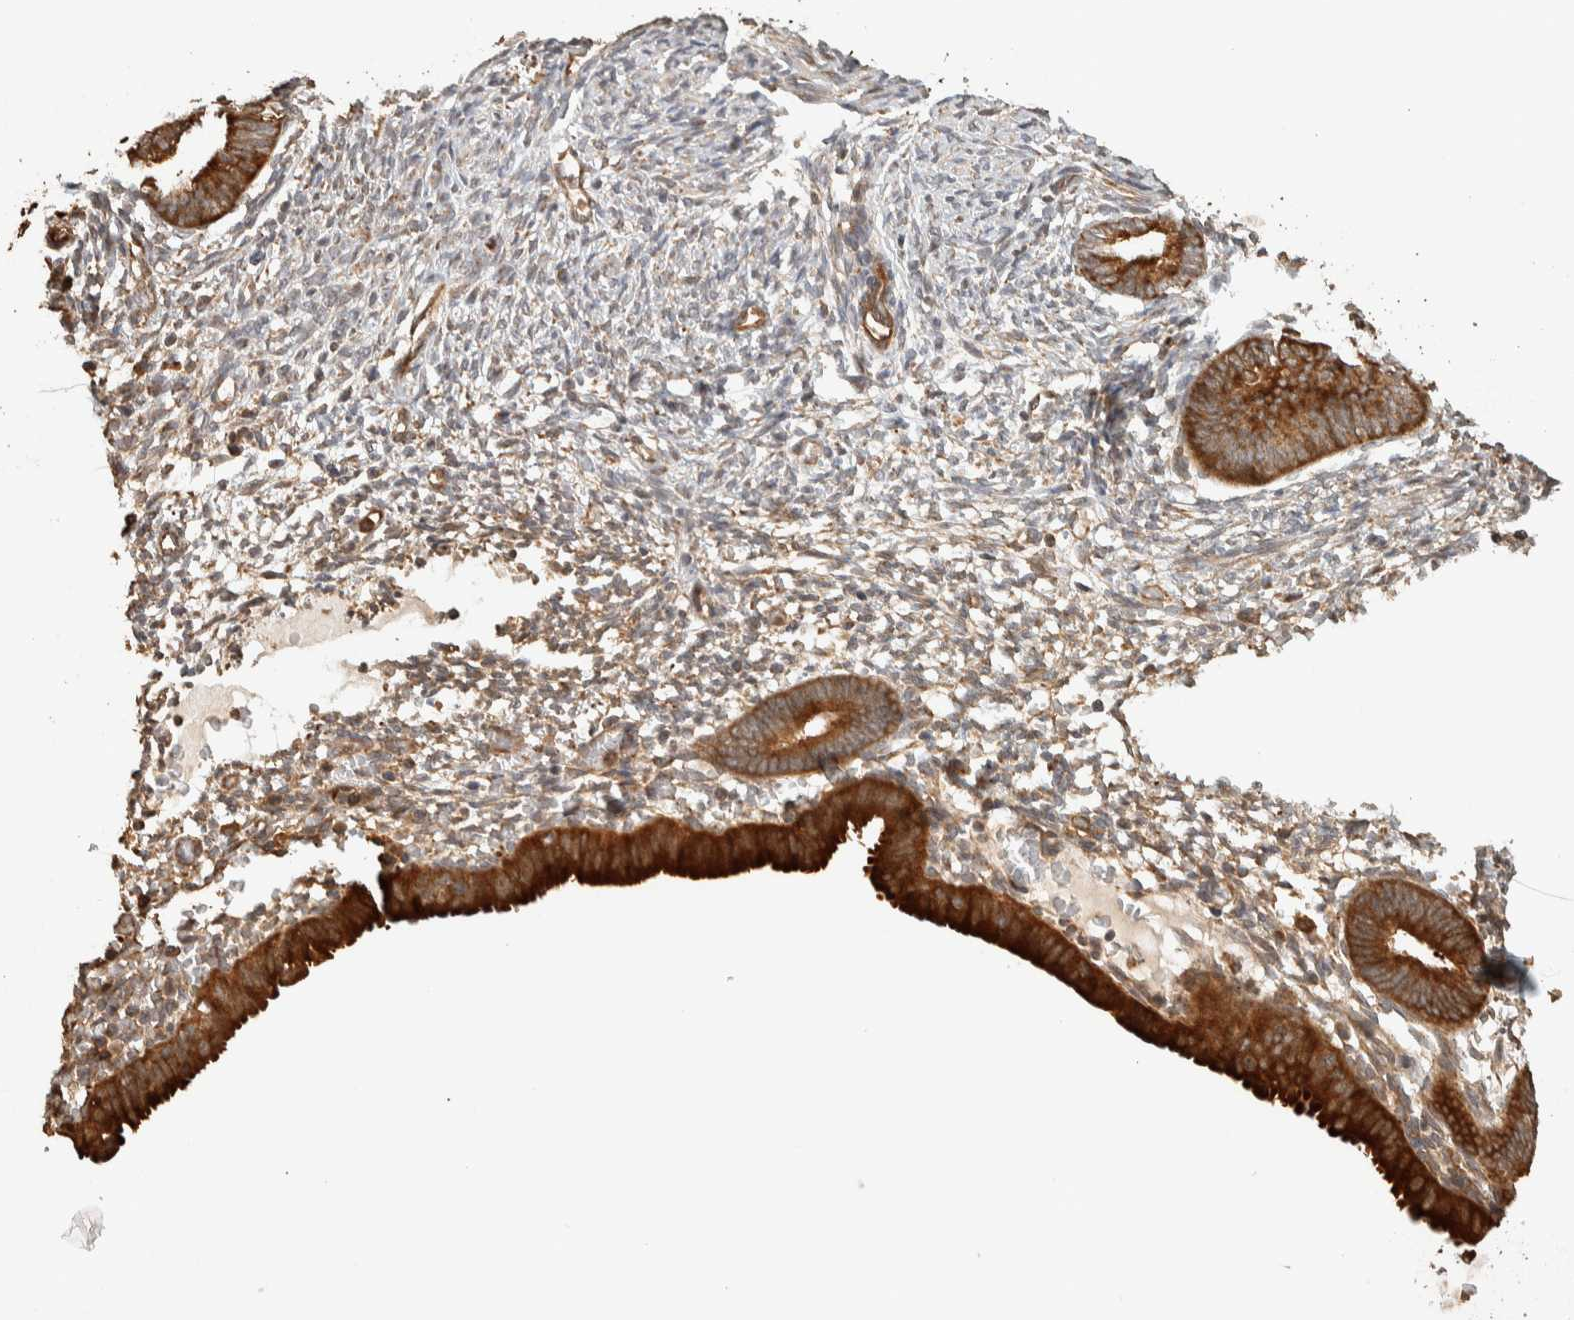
{"staining": {"intensity": "moderate", "quantity": "<25%", "location": "cytoplasmic/membranous"}, "tissue": "endometrium", "cell_type": "Cells in endometrial stroma", "image_type": "normal", "snomed": [{"axis": "morphology", "description": "Normal tissue, NOS"}, {"axis": "morphology", "description": "Atrophy, NOS"}, {"axis": "topography", "description": "Uterus"}, {"axis": "topography", "description": "Endometrium"}], "caption": "Immunohistochemical staining of normal human endometrium exhibits <25% levels of moderate cytoplasmic/membranous protein positivity in about <25% of cells in endometrial stroma. (DAB (3,3'-diaminobenzidine) = brown stain, brightfield microscopy at high magnification).", "gene": "EXOC7", "patient": {"sex": "female", "age": 68}}